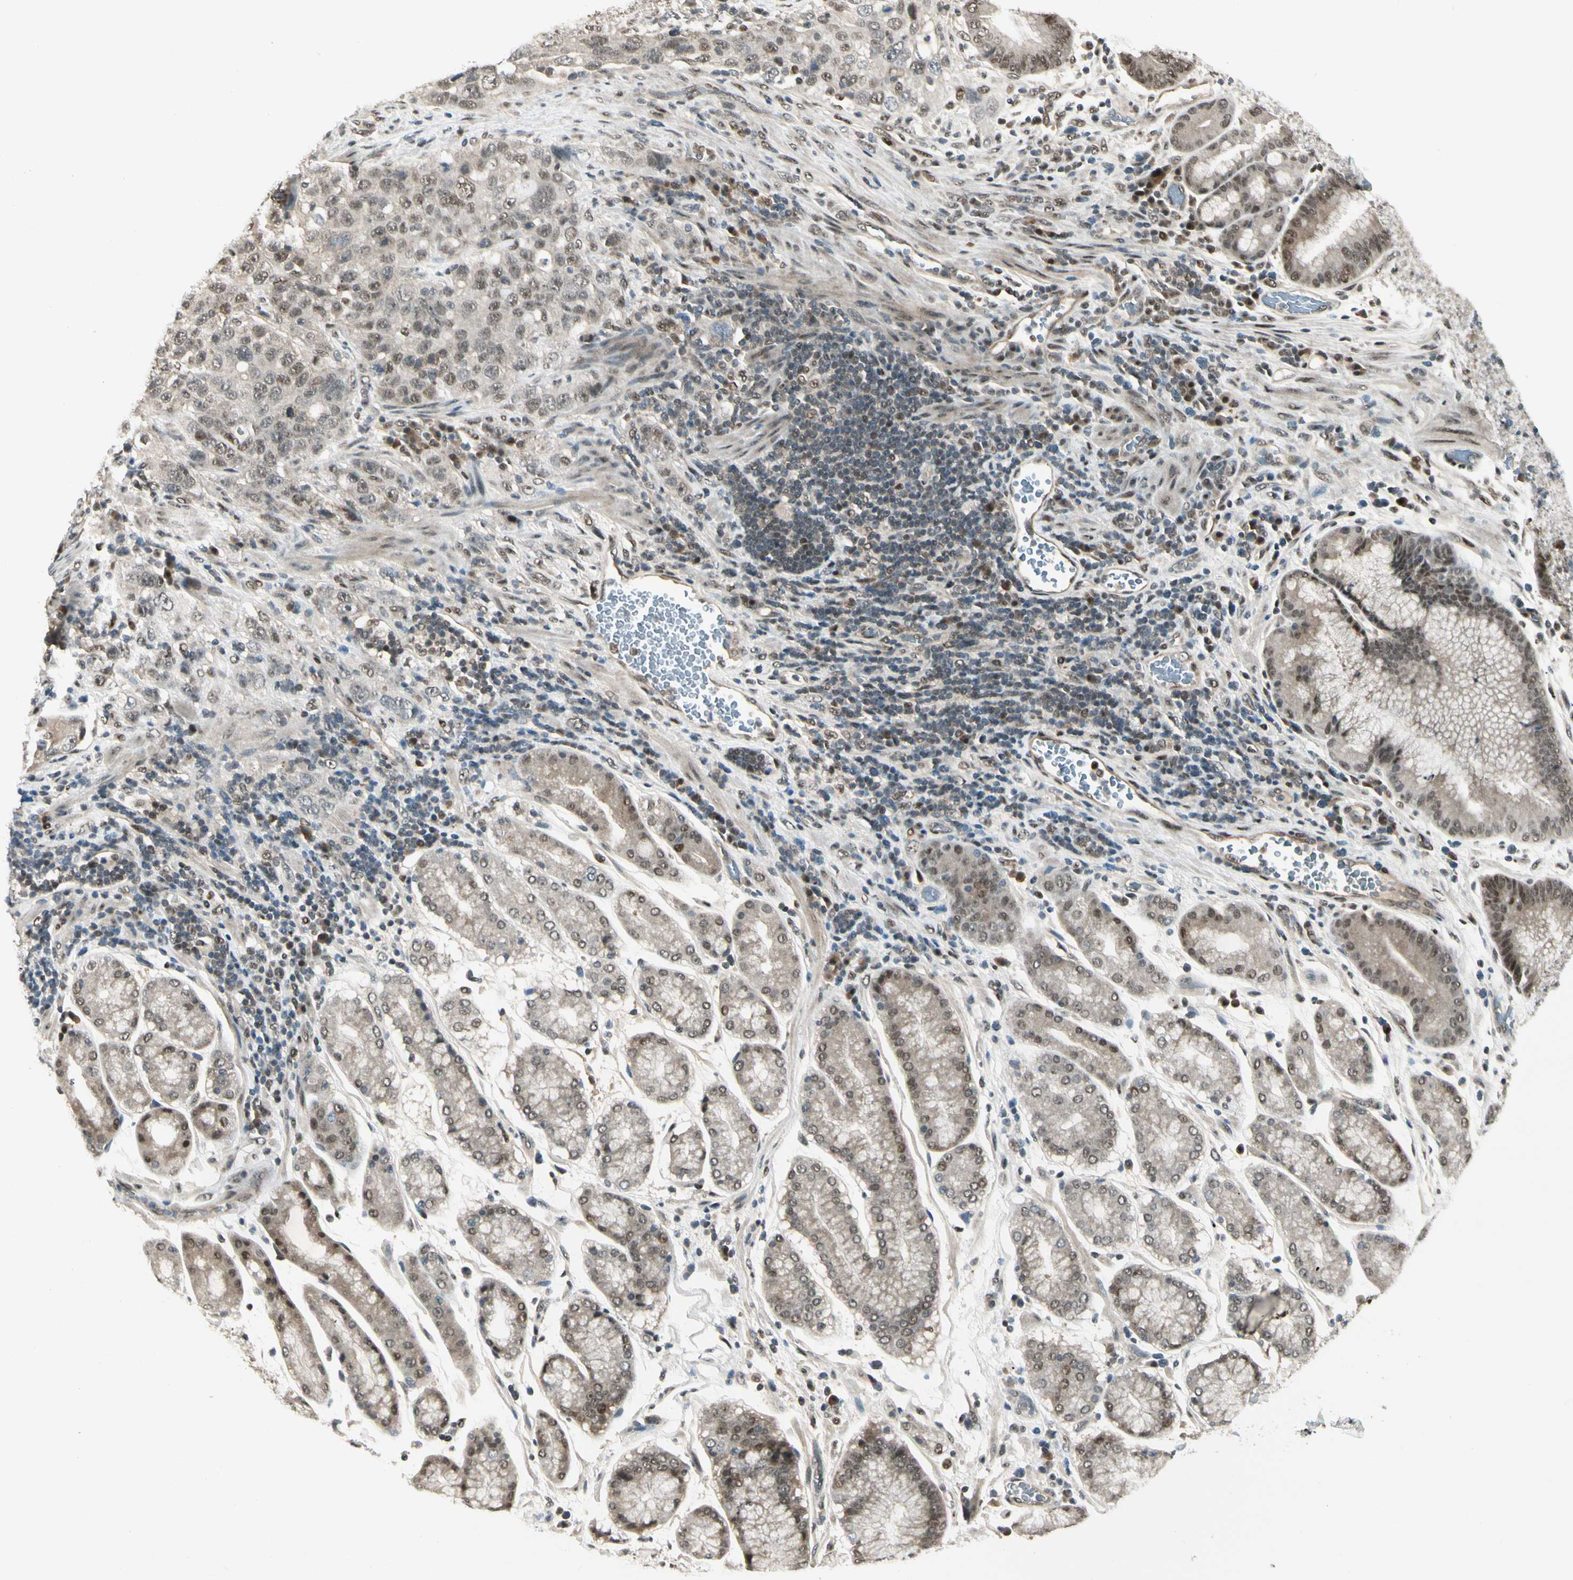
{"staining": {"intensity": "weak", "quantity": ">75%", "location": "cytoplasmic/membranous"}, "tissue": "stomach cancer", "cell_type": "Tumor cells", "image_type": "cancer", "snomed": [{"axis": "morphology", "description": "Normal tissue, NOS"}, {"axis": "morphology", "description": "Adenocarcinoma, NOS"}, {"axis": "topography", "description": "Stomach"}], "caption": "A low amount of weak cytoplasmic/membranous expression is identified in about >75% of tumor cells in stomach cancer tissue.", "gene": "GTF3A", "patient": {"sex": "male", "age": 48}}